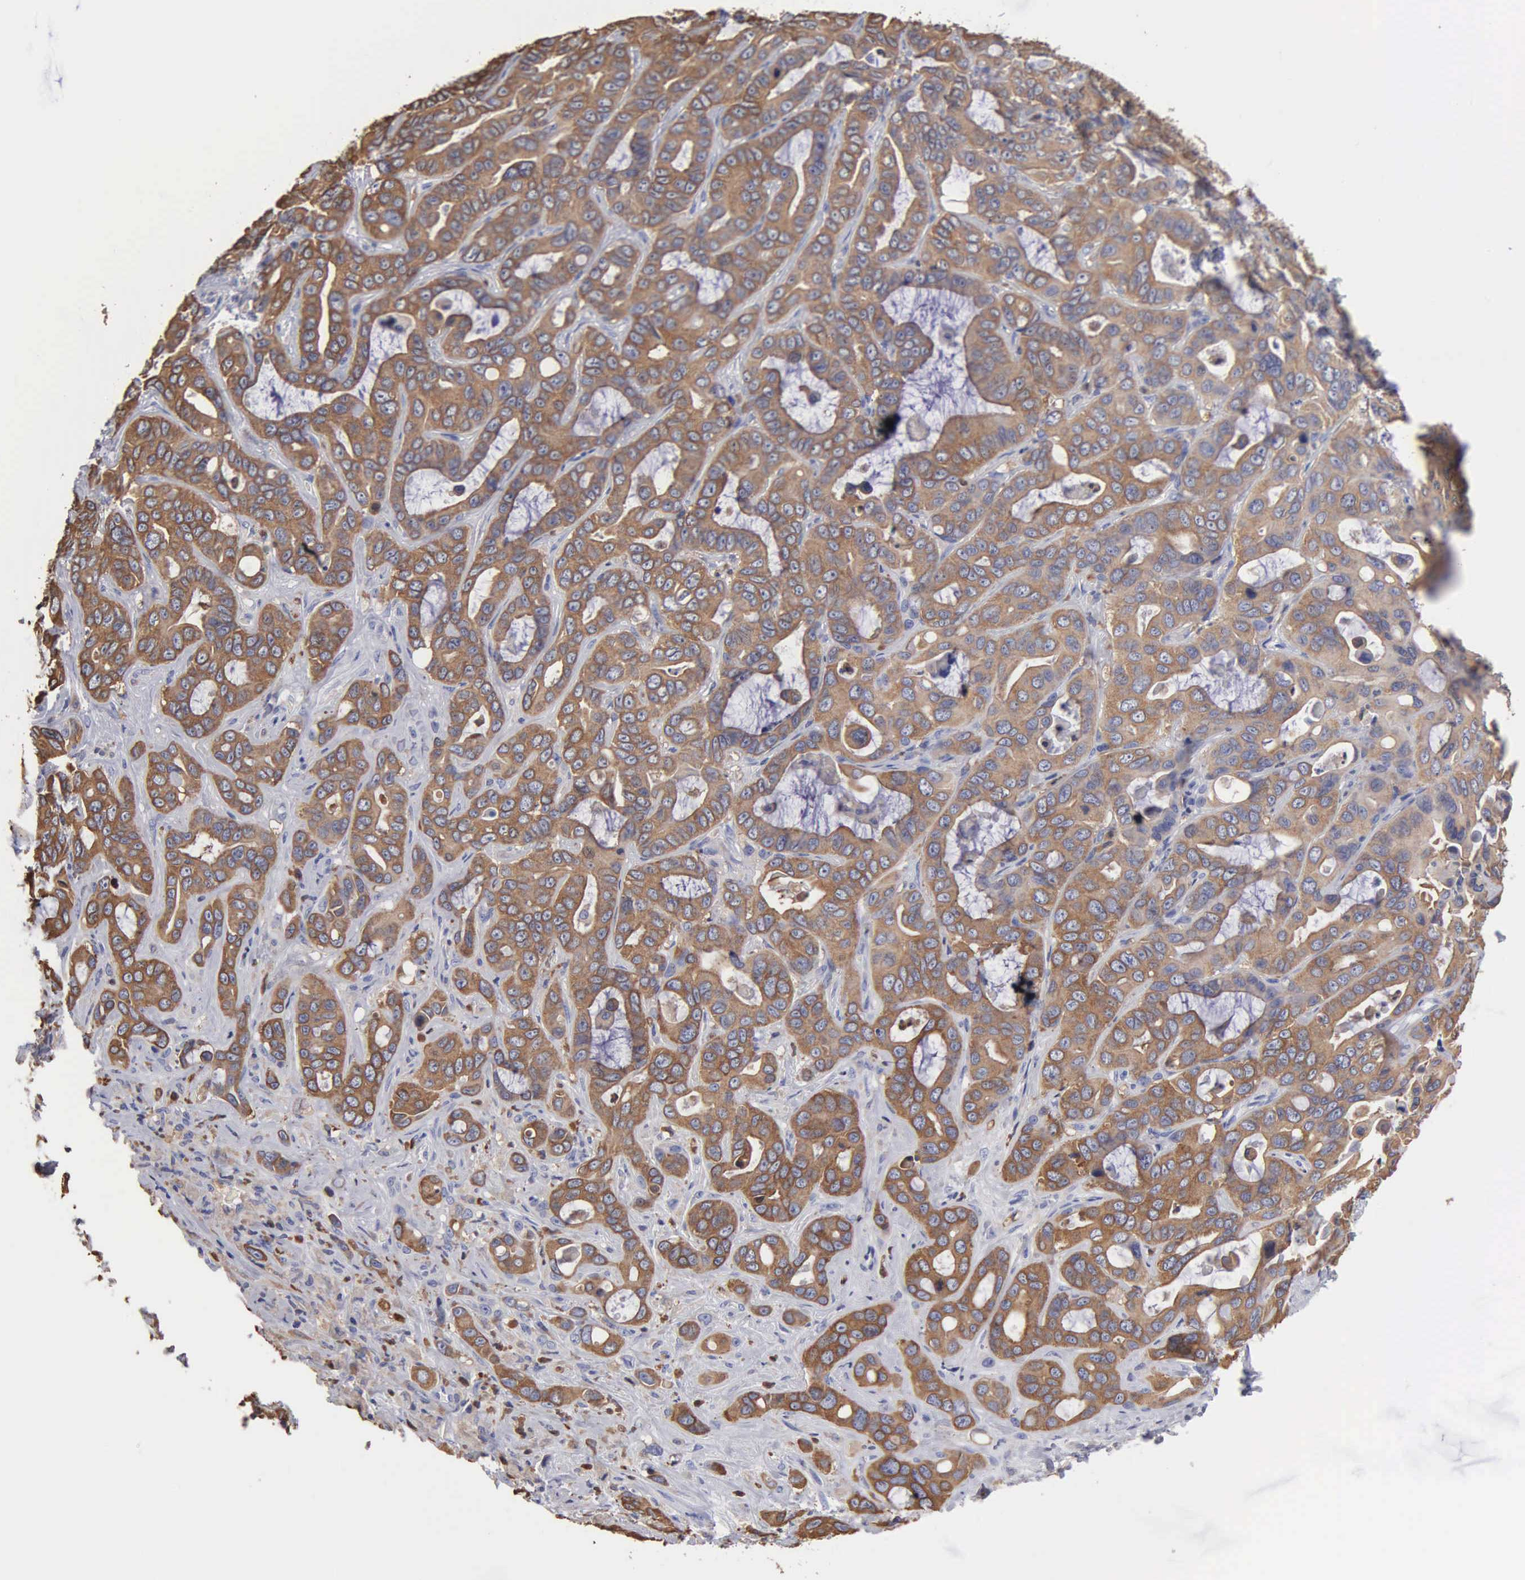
{"staining": {"intensity": "moderate", "quantity": ">75%", "location": "cytoplasmic/membranous"}, "tissue": "liver cancer", "cell_type": "Tumor cells", "image_type": "cancer", "snomed": [{"axis": "morphology", "description": "Cholangiocarcinoma"}, {"axis": "topography", "description": "Liver"}], "caption": "A brown stain highlights moderate cytoplasmic/membranous staining of a protein in human liver cancer (cholangiocarcinoma) tumor cells.", "gene": "G6PD", "patient": {"sex": "female", "age": 79}}